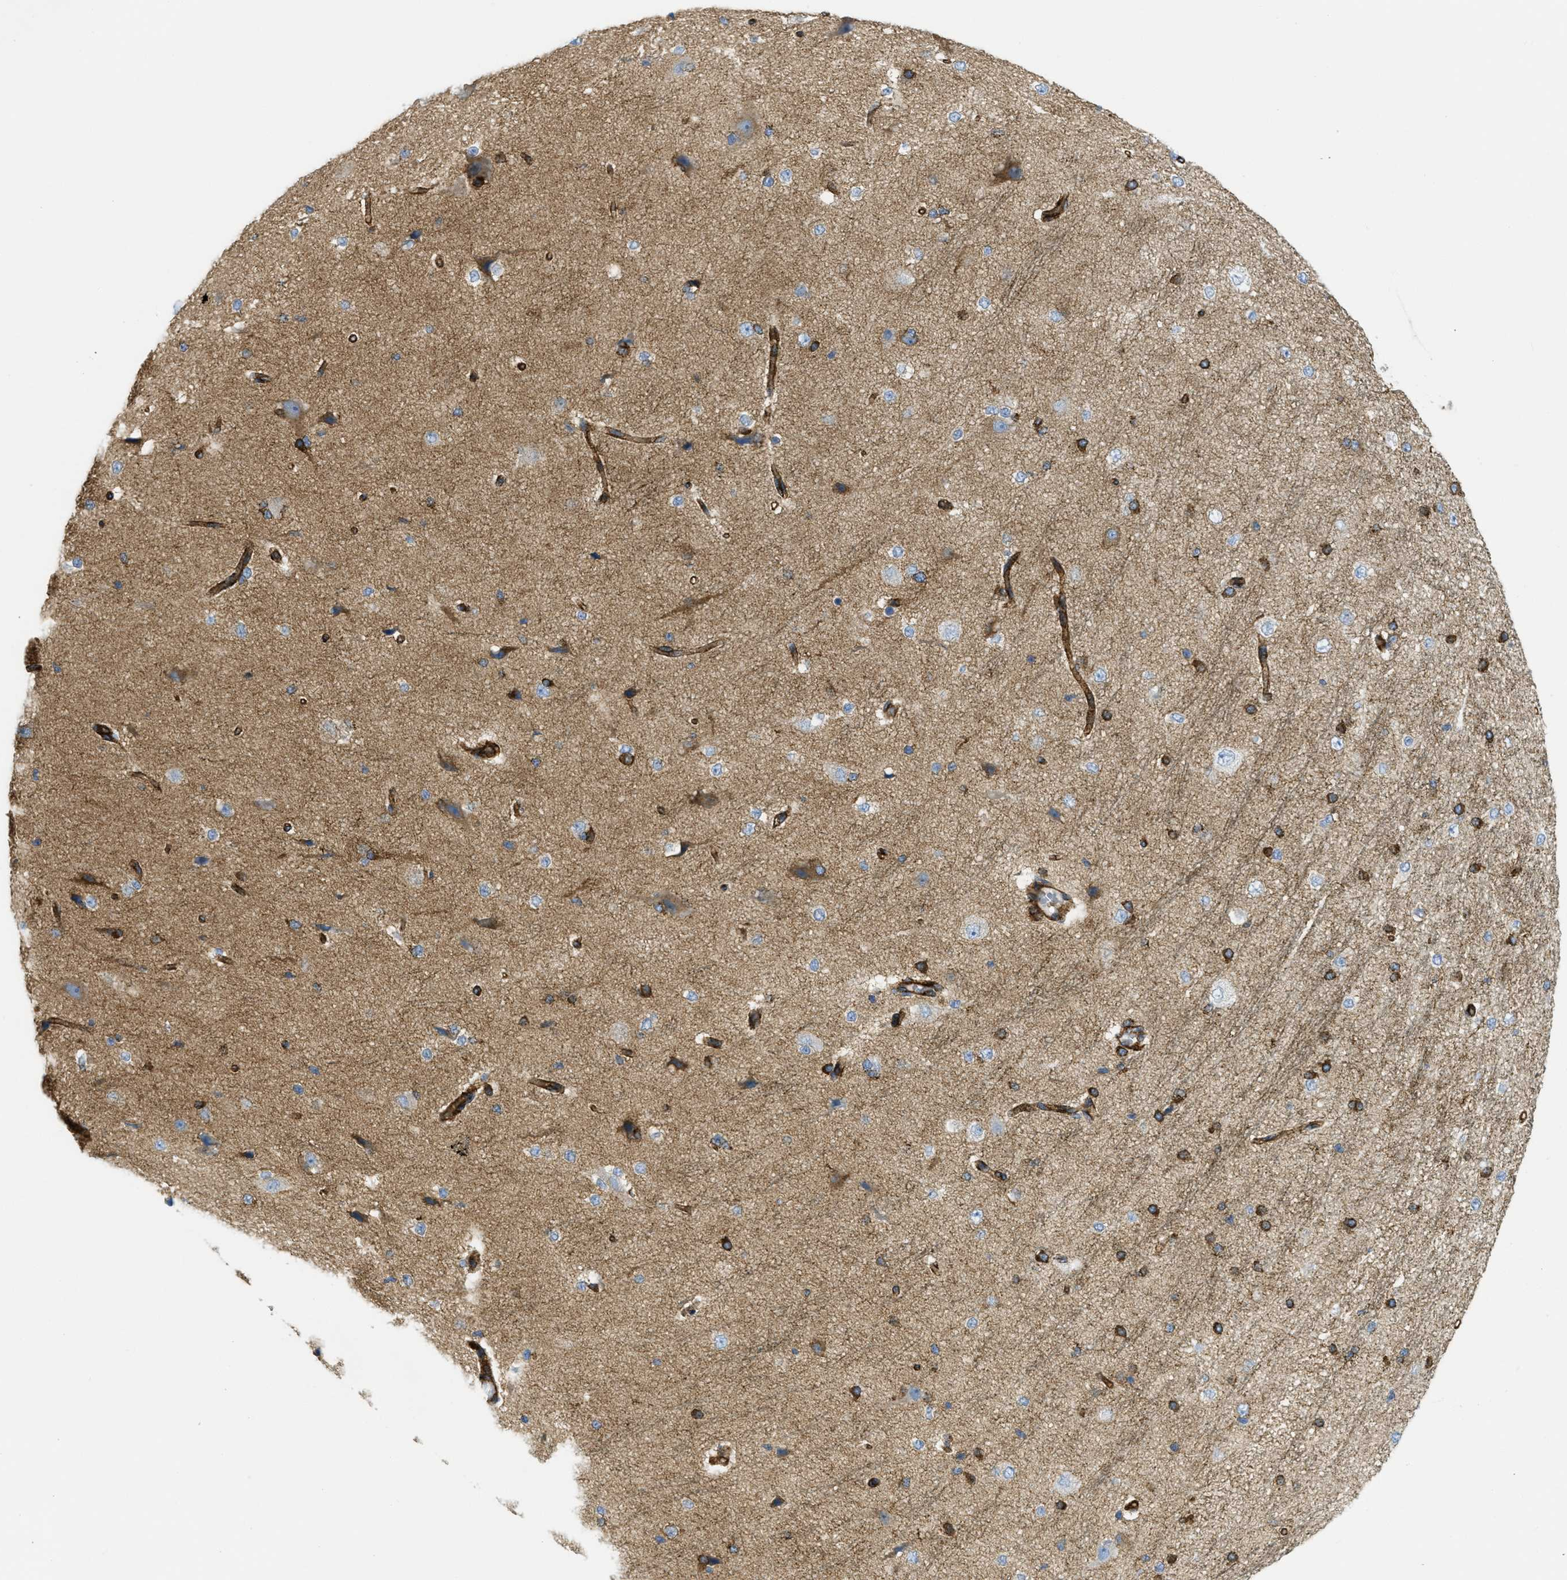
{"staining": {"intensity": "strong", "quantity": ">75%", "location": "cytoplasmic/membranous"}, "tissue": "cerebral cortex", "cell_type": "Endothelial cells", "image_type": "normal", "snomed": [{"axis": "morphology", "description": "Normal tissue, NOS"}, {"axis": "morphology", "description": "Developmental malformation"}, {"axis": "topography", "description": "Cerebral cortex"}], "caption": "Human cerebral cortex stained for a protein (brown) shows strong cytoplasmic/membranous positive positivity in about >75% of endothelial cells.", "gene": "HIP1", "patient": {"sex": "female", "age": 30}}